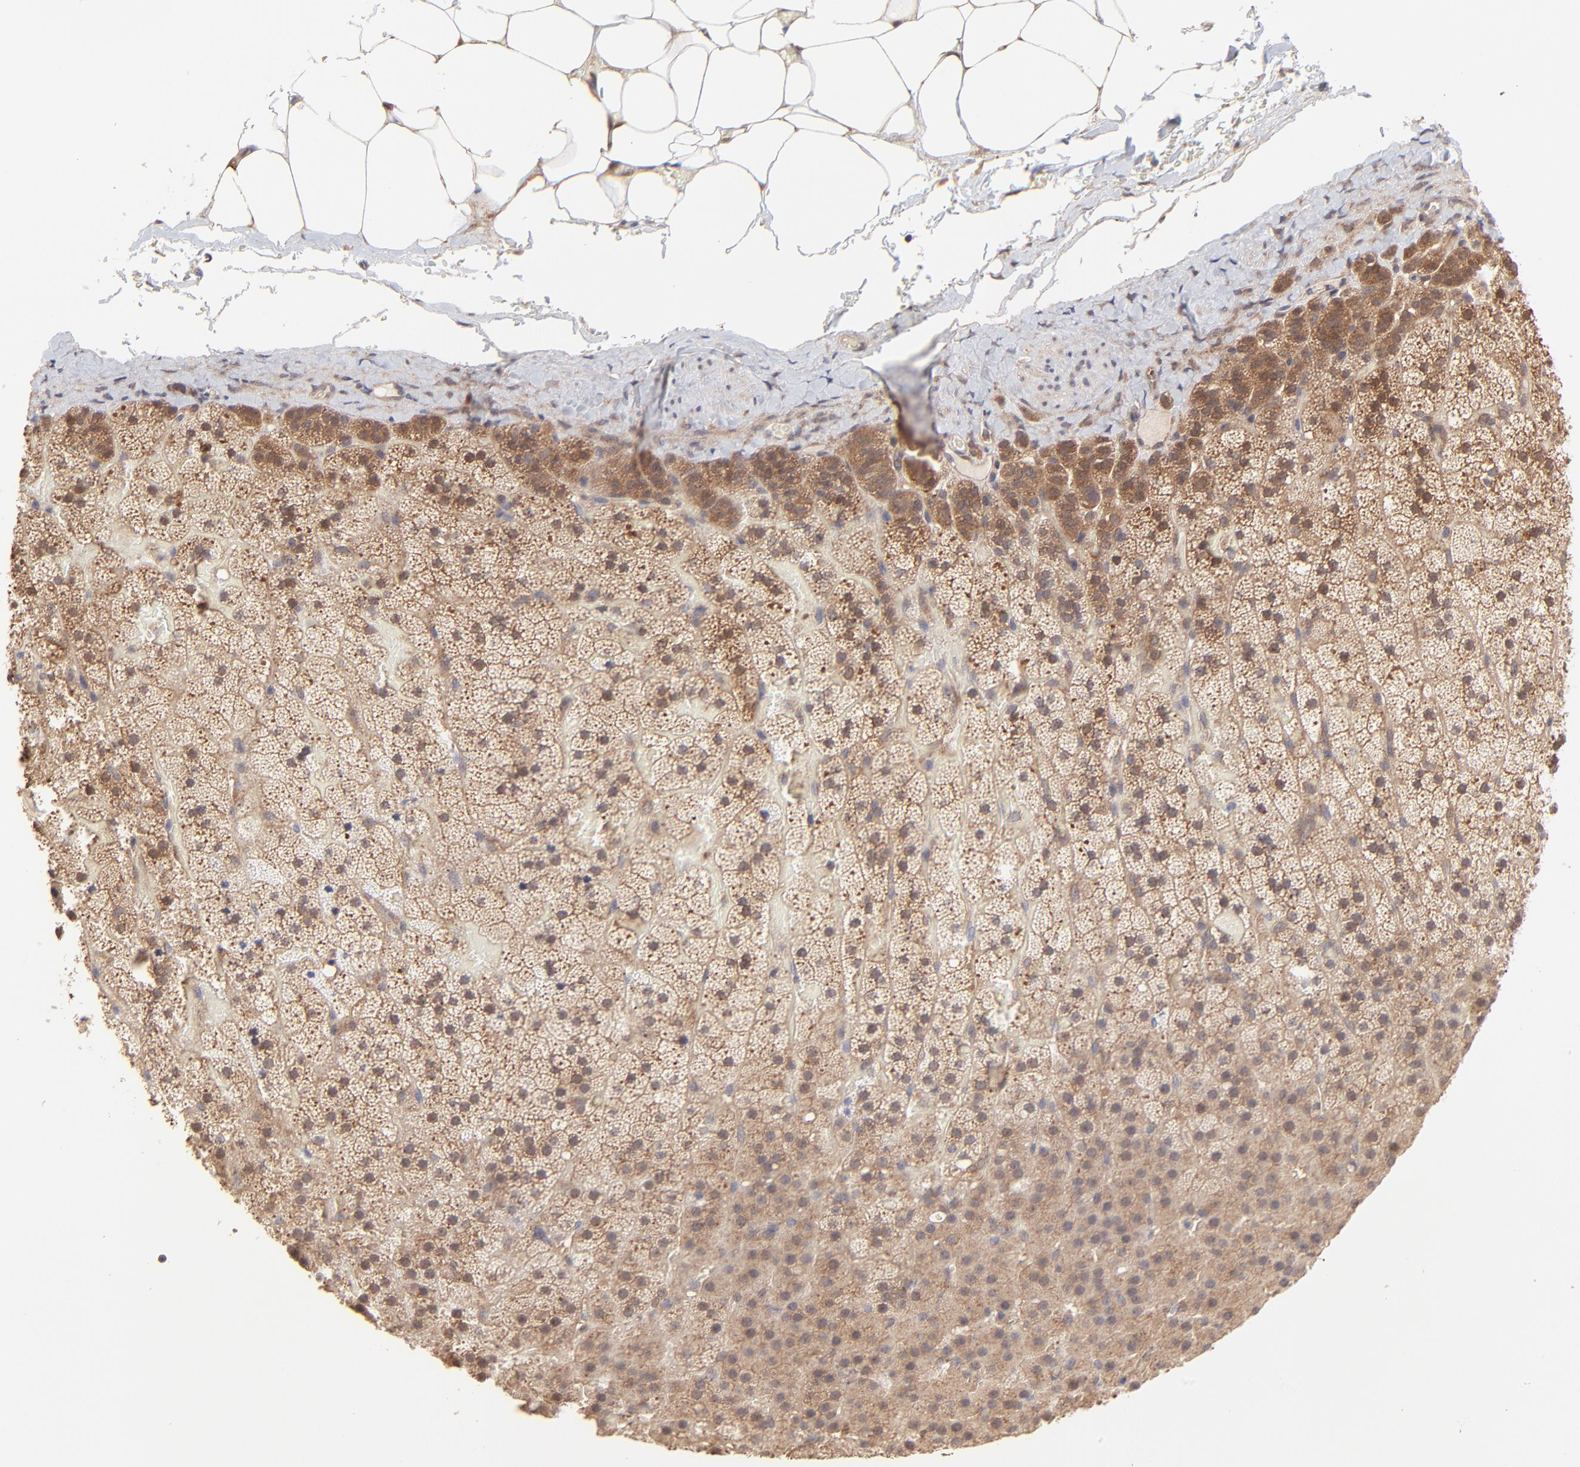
{"staining": {"intensity": "strong", "quantity": "<25%", "location": "cytoplasmic/membranous"}, "tissue": "adrenal gland", "cell_type": "Glandular cells", "image_type": "normal", "snomed": [{"axis": "morphology", "description": "Normal tissue, NOS"}, {"axis": "topography", "description": "Adrenal gland"}], "caption": "A high-resolution photomicrograph shows immunohistochemistry (IHC) staining of unremarkable adrenal gland, which exhibits strong cytoplasmic/membranous expression in about <25% of glandular cells. (Stains: DAB in brown, nuclei in blue, Microscopy: brightfield microscopy at high magnification).", "gene": "GART", "patient": {"sex": "male", "age": 35}}